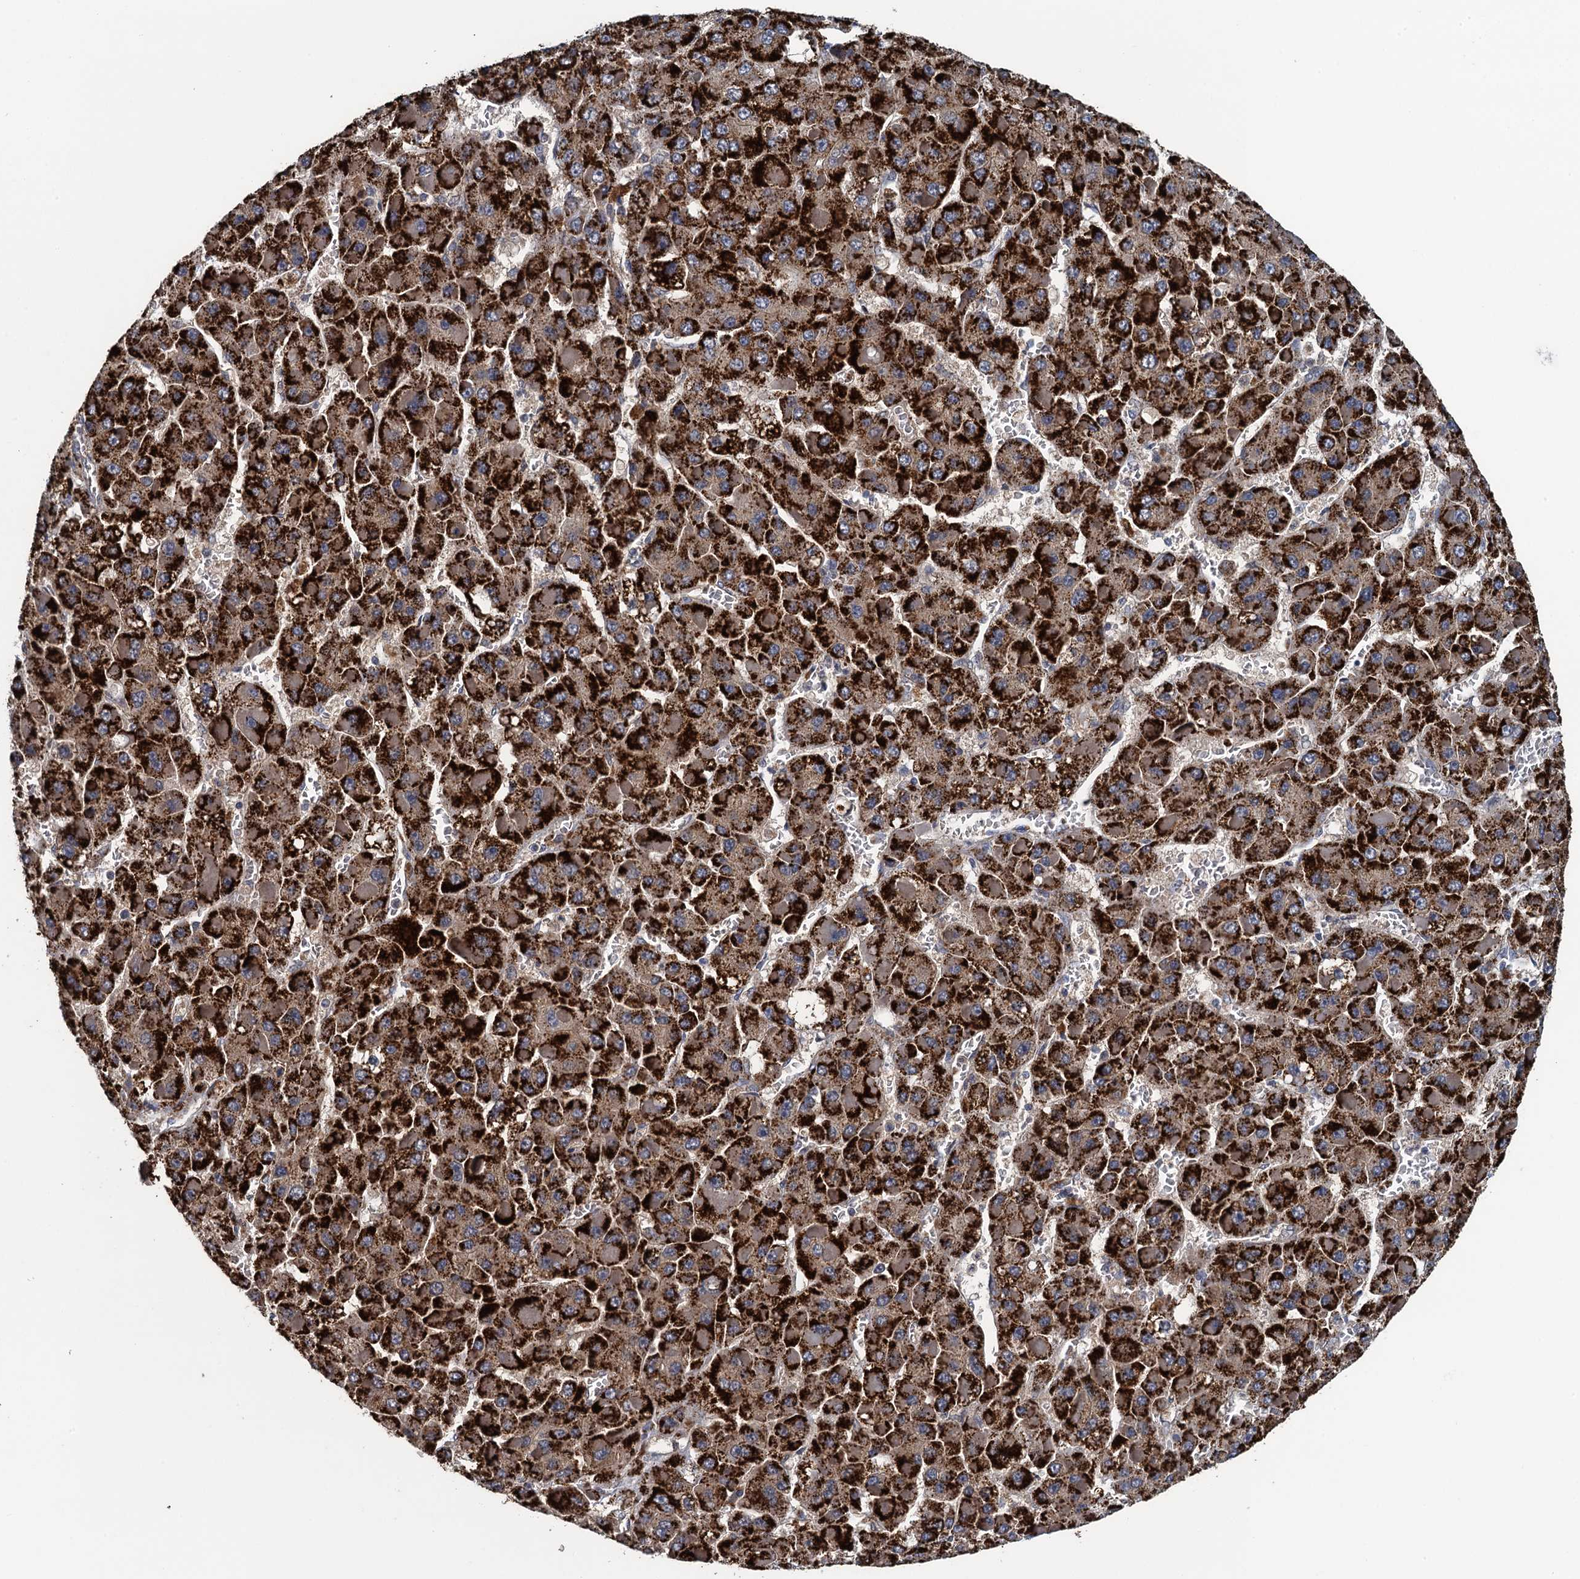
{"staining": {"intensity": "strong", "quantity": ">75%", "location": "cytoplasmic/membranous"}, "tissue": "liver cancer", "cell_type": "Tumor cells", "image_type": "cancer", "snomed": [{"axis": "morphology", "description": "Carcinoma, Hepatocellular, NOS"}, {"axis": "topography", "description": "Liver"}], "caption": "A brown stain highlights strong cytoplasmic/membranous staining of a protein in human liver cancer (hepatocellular carcinoma) tumor cells.", "gene": "KBTBD8", "patient": {"sex": "female", "age": 73}}